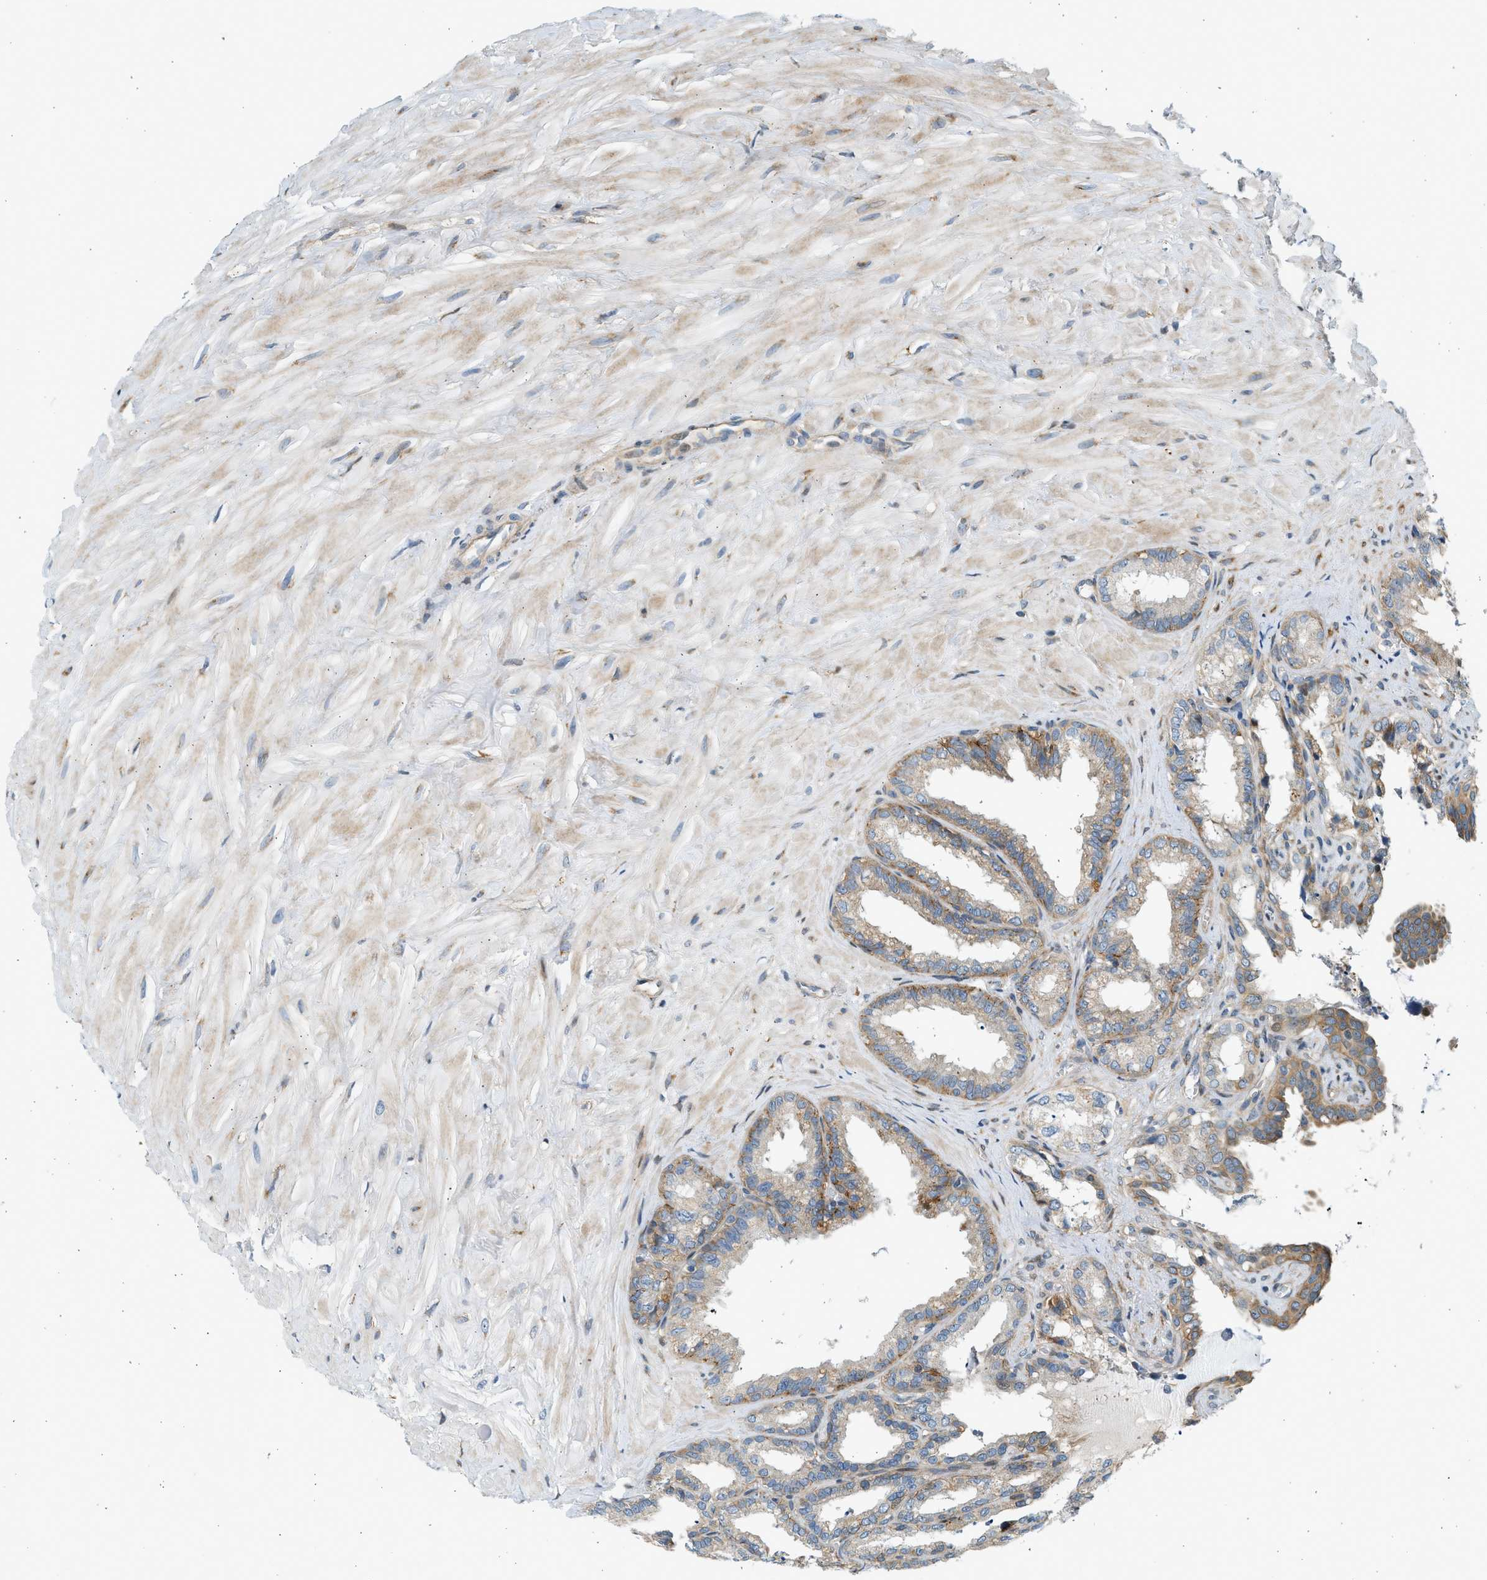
{"staining": {"intensity": "weak", "quantity": "25%-75%", "location": "cytoplasmic/membranous"}, "tissue": "seminal vesicle", "cell_type": "Glandular cells", "image_type": "normal", "snomed": [{"axis": "morphology", "description": "Normal tissue, NOS"}, {"axis": "topography", "description": "Seminal veicle"}], "caption": "Human seminal vesicle stained with a brown dye reveals weak cytoplasmic/membranous positive expression in about 25%-75% of glandular cells.", "gene": "NRSN2", "patient": {"sex": "male", "age": 64}}